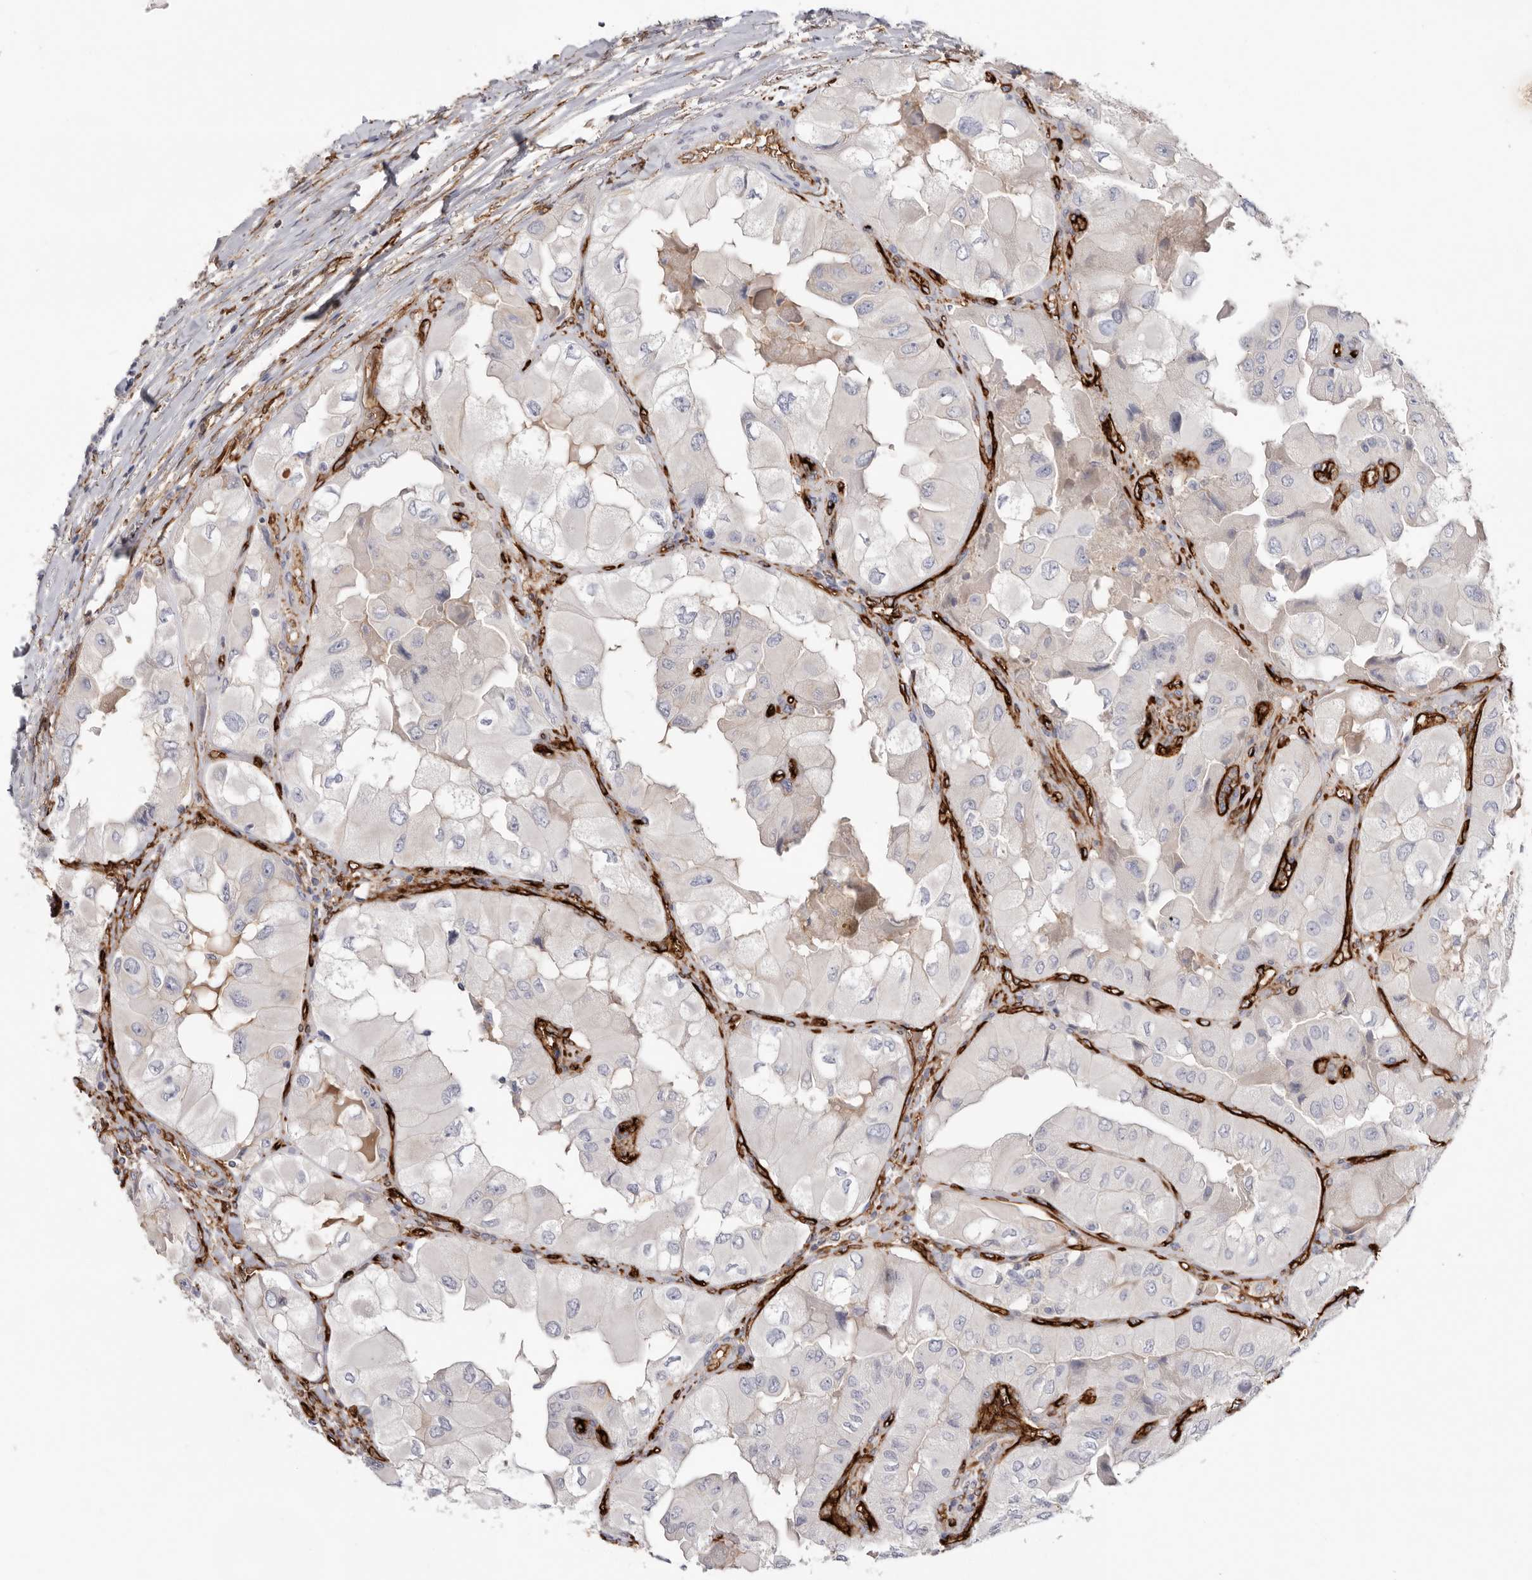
{"staining": {"intensity": "negative", "quantity": "none", "location": "none"}, "tissue": "thyroid cancer", "cell_type": "Tumor cells", "image_type": "cancer", "snomed": [{"axis": "morphology", "description": "Papillary adenocarcinoma, NOS"}, {"axis": "topography", "description": "Thyroid gland"}], "caption": "Photomicrograph shows no significant protein expression in tumor cells of thyroid papillary adenocarcinoma. (Immunohistochemistry, brightfield microscopy, high magnification).", "gene": "LRRC66", "patient": {"sex": "female", "age": 59}}